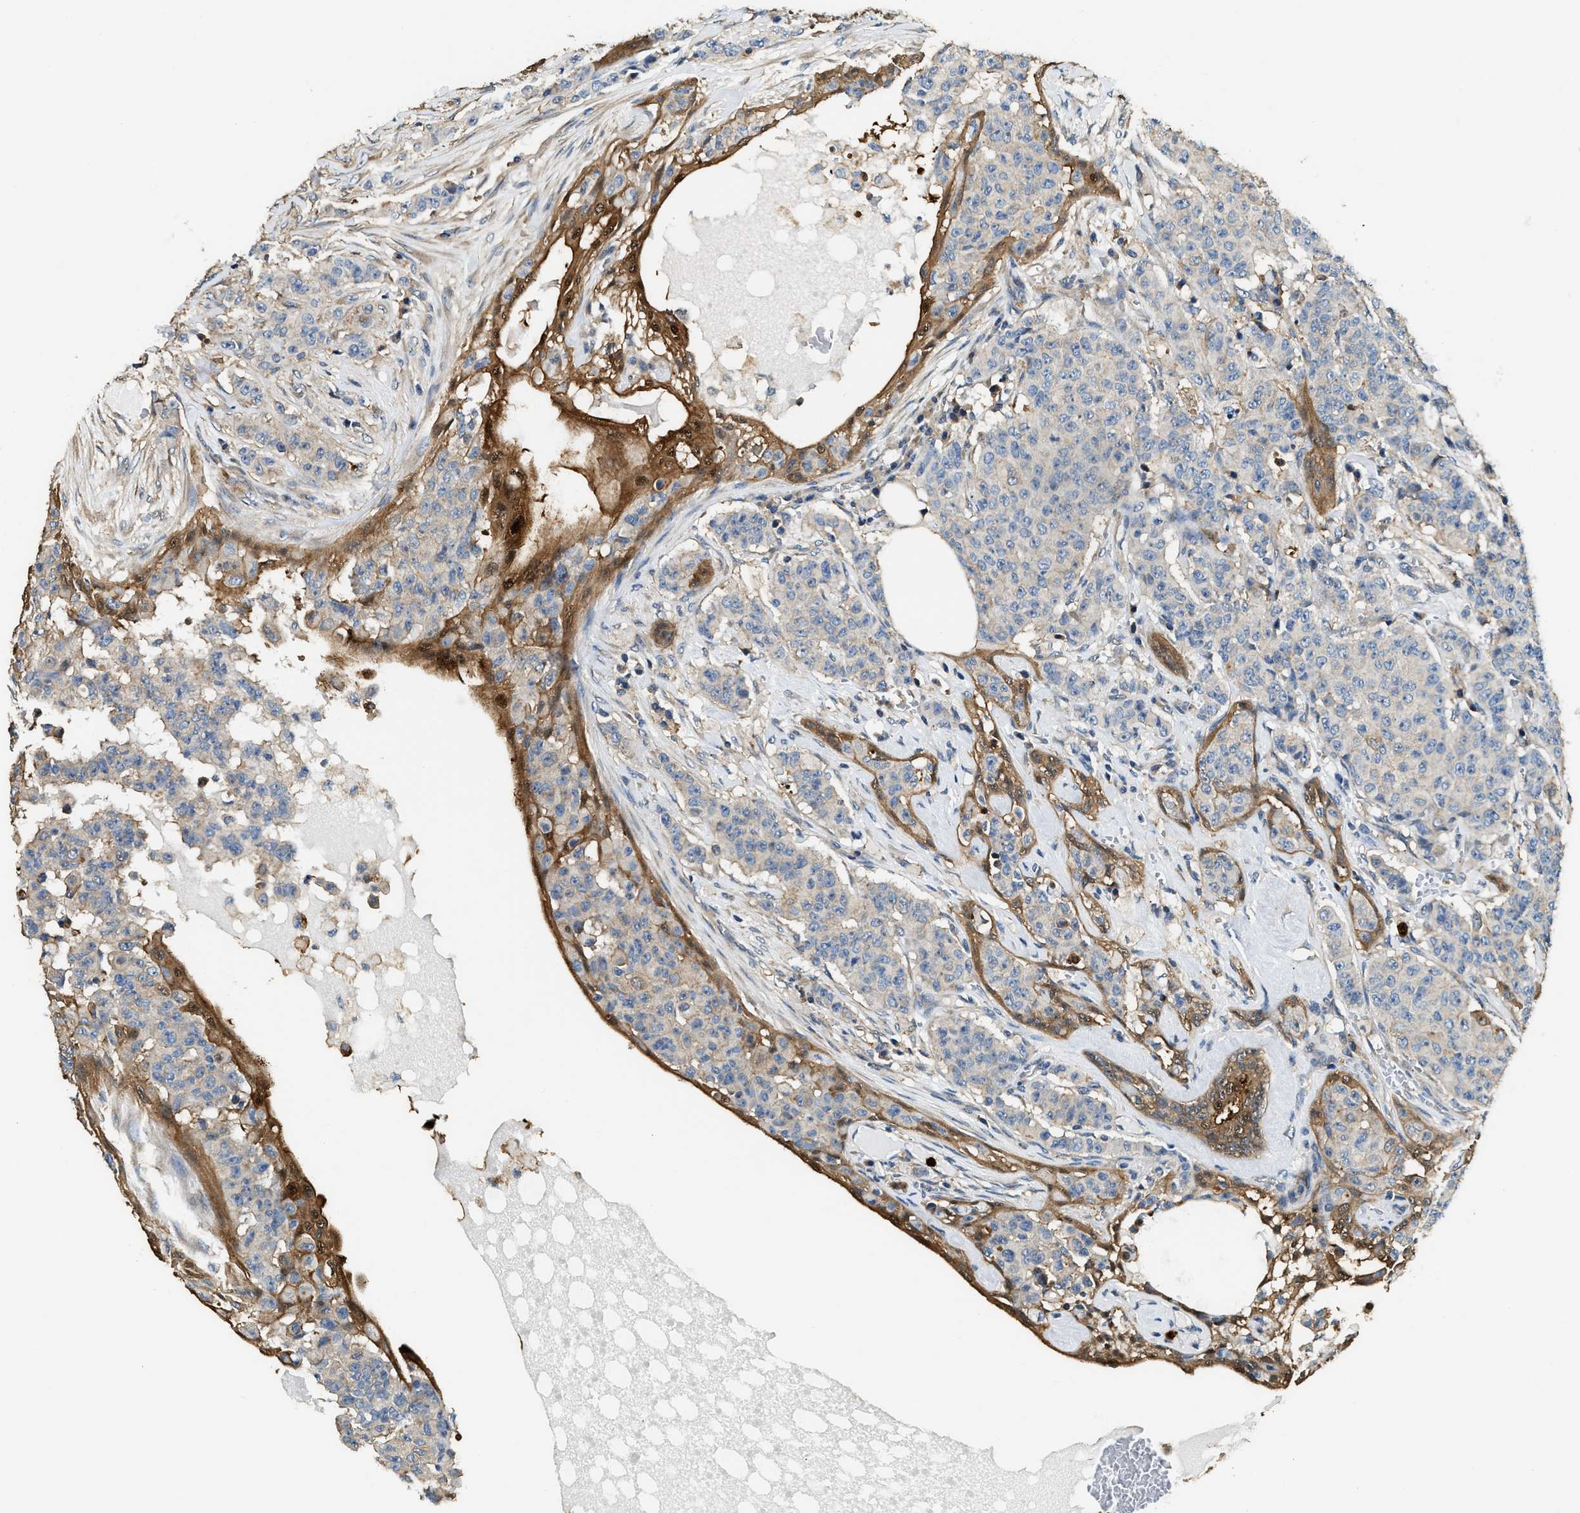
{"staining": {"intensity": "weak", "quantity": "<25%", "location": "cytoplasmic/membranous"}, "tissue": "breast cancer", "cell_type": "Tumor cells", "image_type": "cancer", "snomed": [{"axis": "morphology", "description": "Normal tissue, NOS"}, {"axis": "morphology", "description": "Duct carcinoma"}, {"axis": "topography", "description": "Breast"}], "caption": "An immunohistochemistry image of breast cancer (intraductal carcinoma) is shown. There is no staining in tumor cells of breast cancer (intraductal carcinoma). (Stains: DAB (3,3'-diaminobenzidine) immunohistochemistry with hematoxylin counter stain, Microscopy: brightfield microscopy at high magnification).", "gene": "ANXA3", "patient": {"sex": "female", "age": 40}}